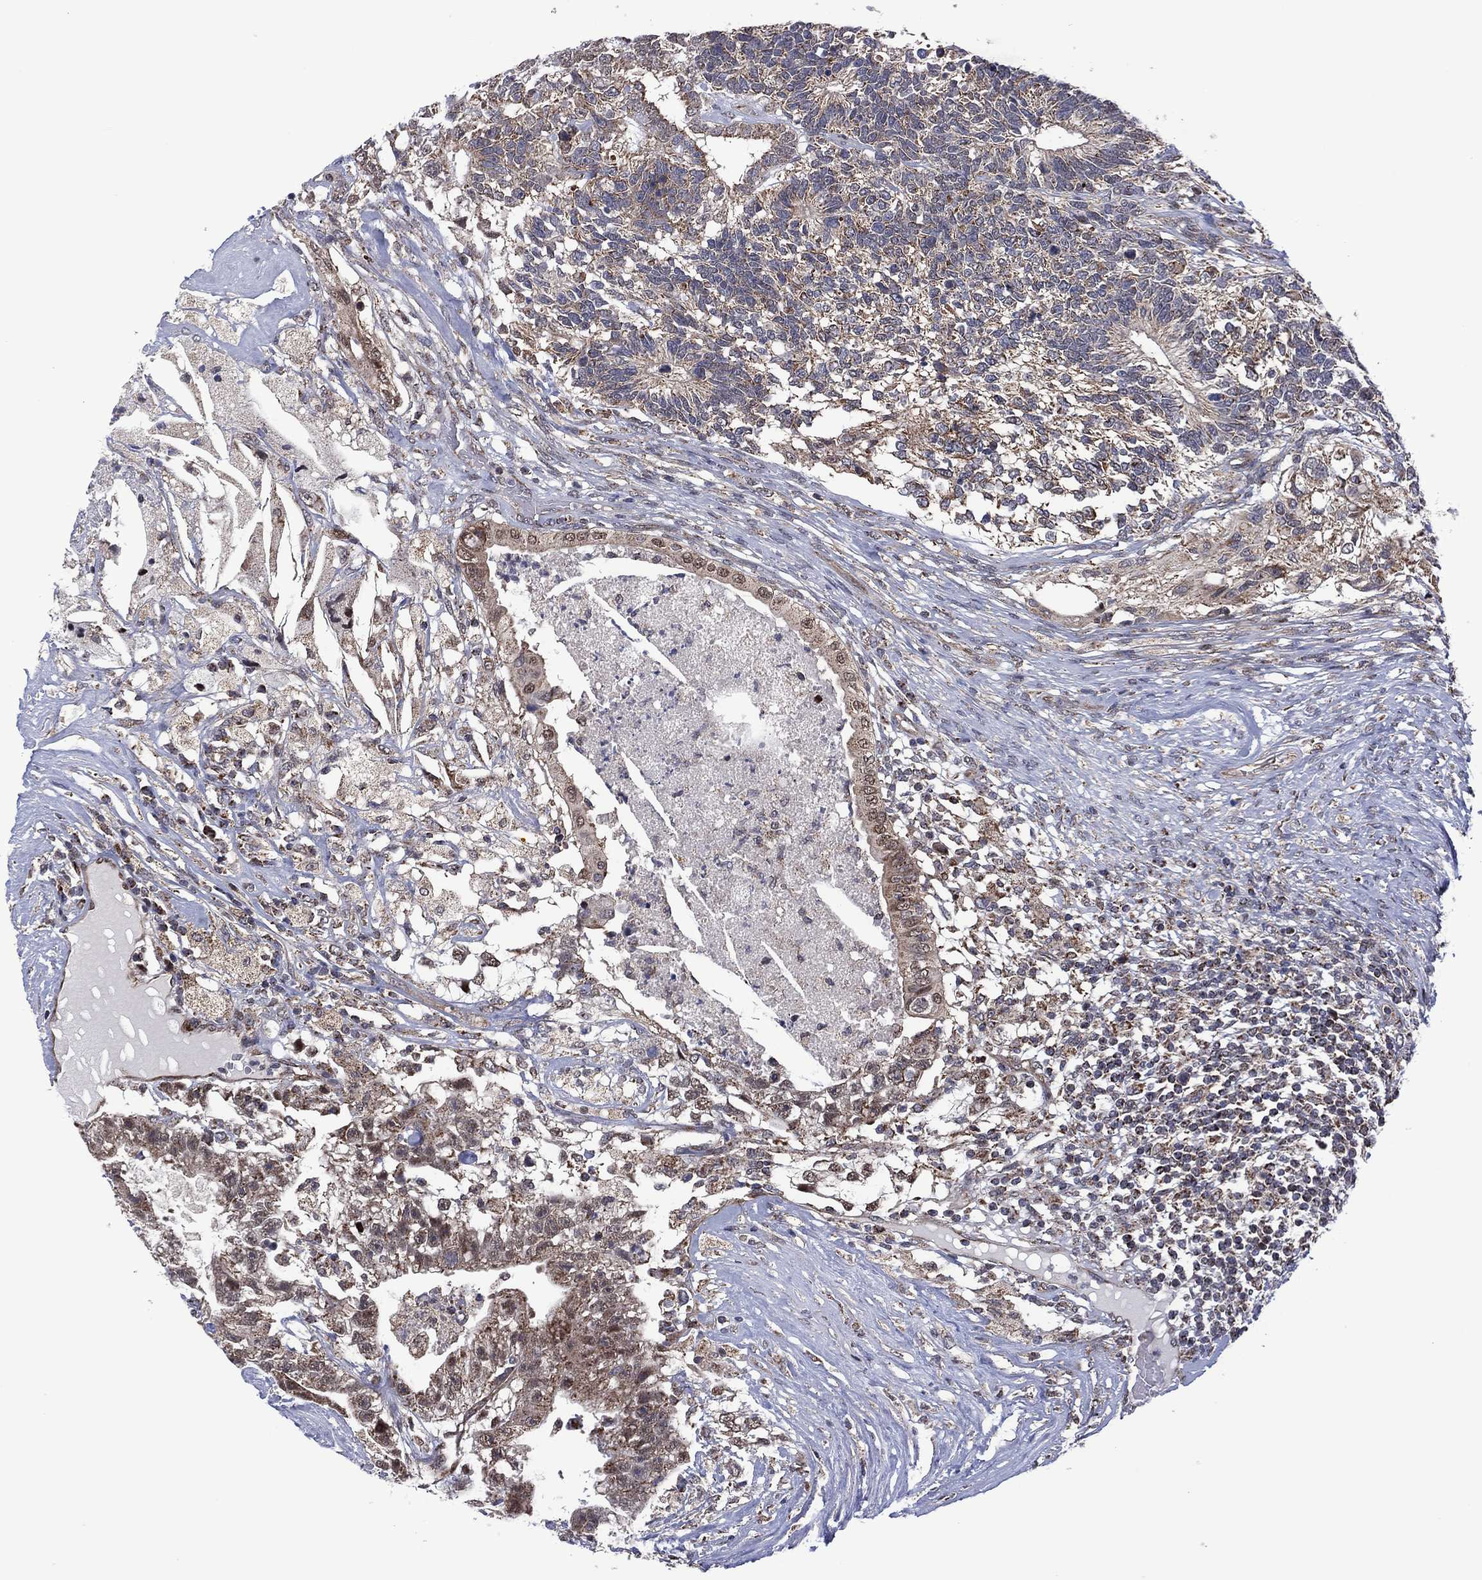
{"staining": {"intensity": "weak", "quantity": "<25%", "location": "cytoplasmic/membranous"}, "tissue": "testis cancer", "cell_type": "Tumor cells", "image_type": "cancer", "snomed": [{"axis": "morphology", "description": "Seminoma, NOS"}, {"axis": "morphology", "description": "Carcinoma, Embryonal, NOS"}, {"axis": "topography", "description": "Testis"}], "caption": "Testis cancer (embryonal carcinoma) was stained to show a protein in brown. There is no significant positivity in tumor cells.", "gene": "PIDD1", "patient": {"sex": "male", "age": 41}}